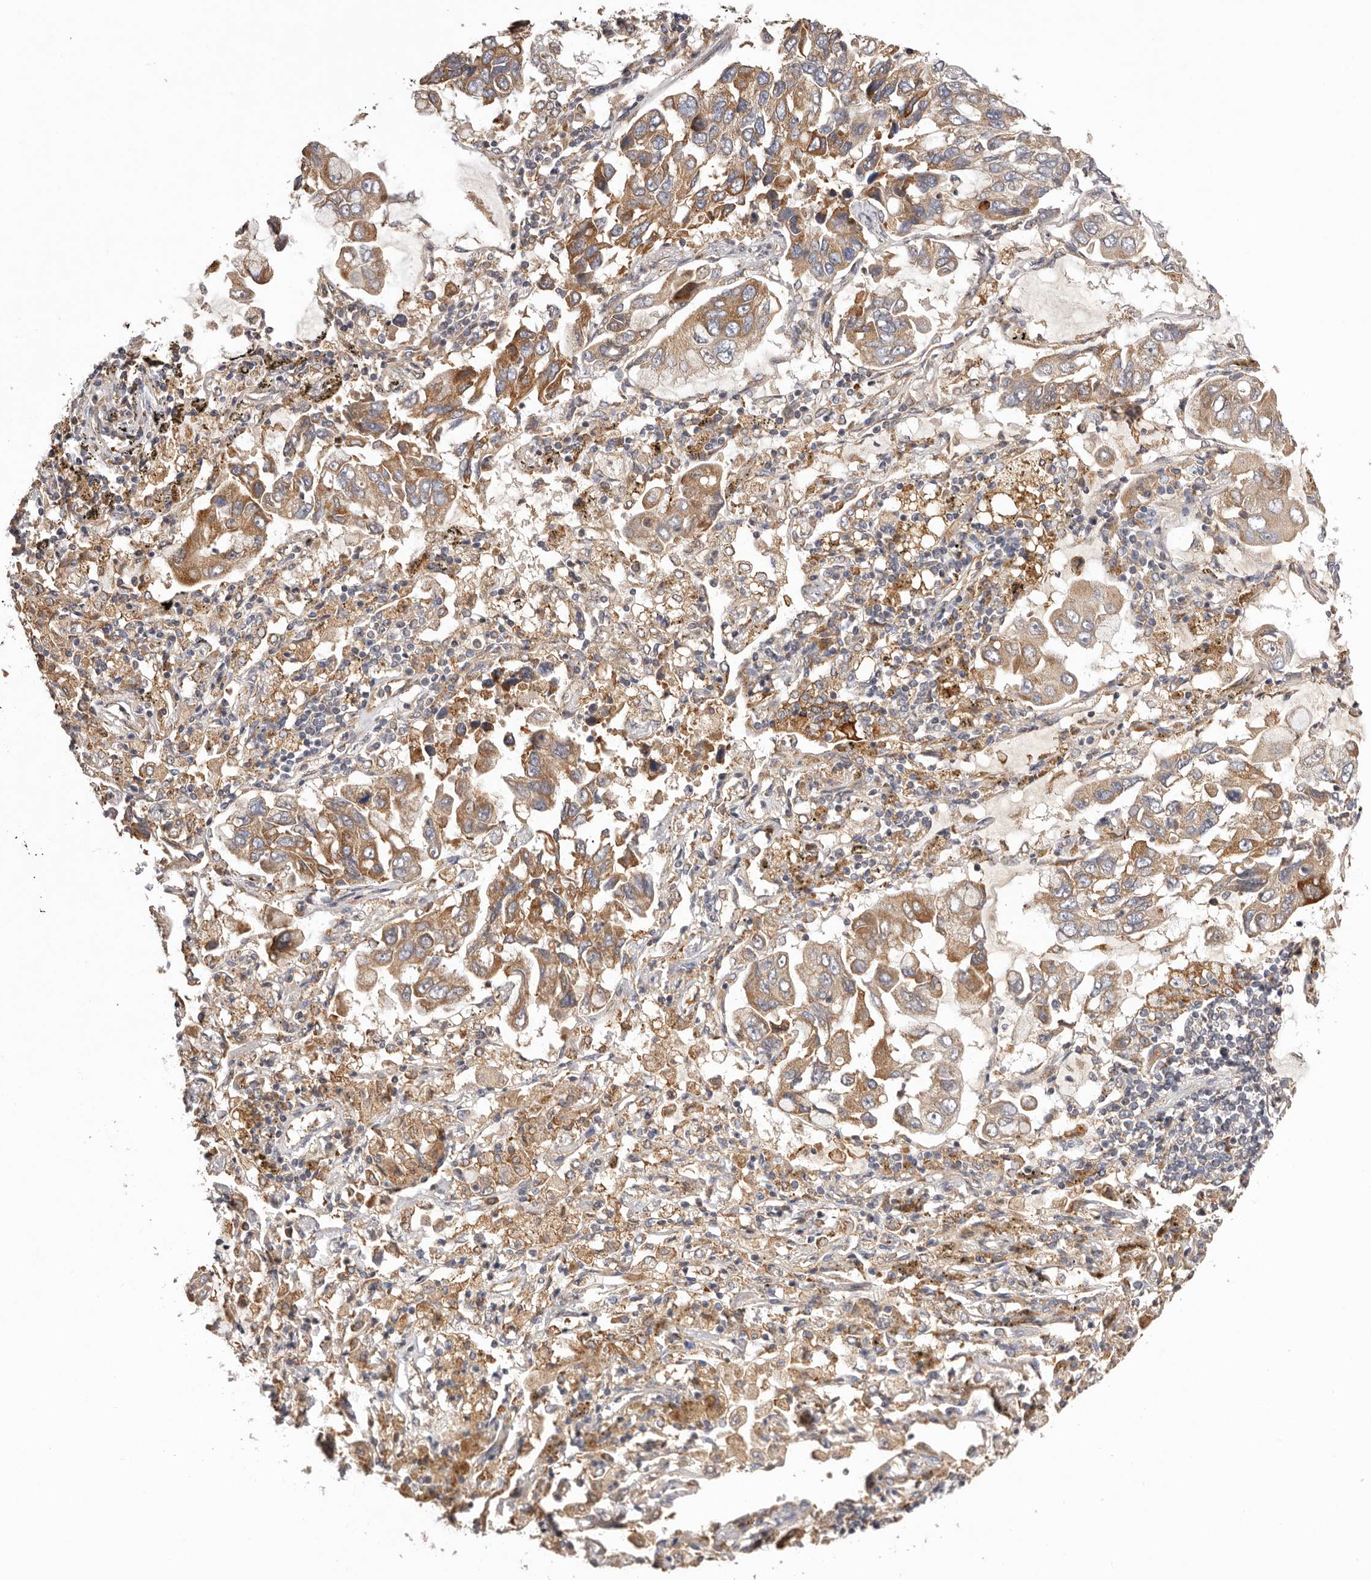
{"staining": {"intensity": "moderate", "quantity": ">75%", "location": "cytoplasmic/membranous"}, "tissue": "lung cancer", "cell_type": "Tumor cells", "image_type": "cancer", "snomed": [{"axis": "morphology", "description": "Adenocarcinoma, NOS"}, {"axis": "topography", "description": "Lung"}], "caption": "Adenocarcinoma (lung) stained with a brown dye reveals moderate cytoplasmic/membranous positive expression in about >75% of tumor cells.", "gene": "UBR2", "patient": {"sex": "male", "age": 64}}